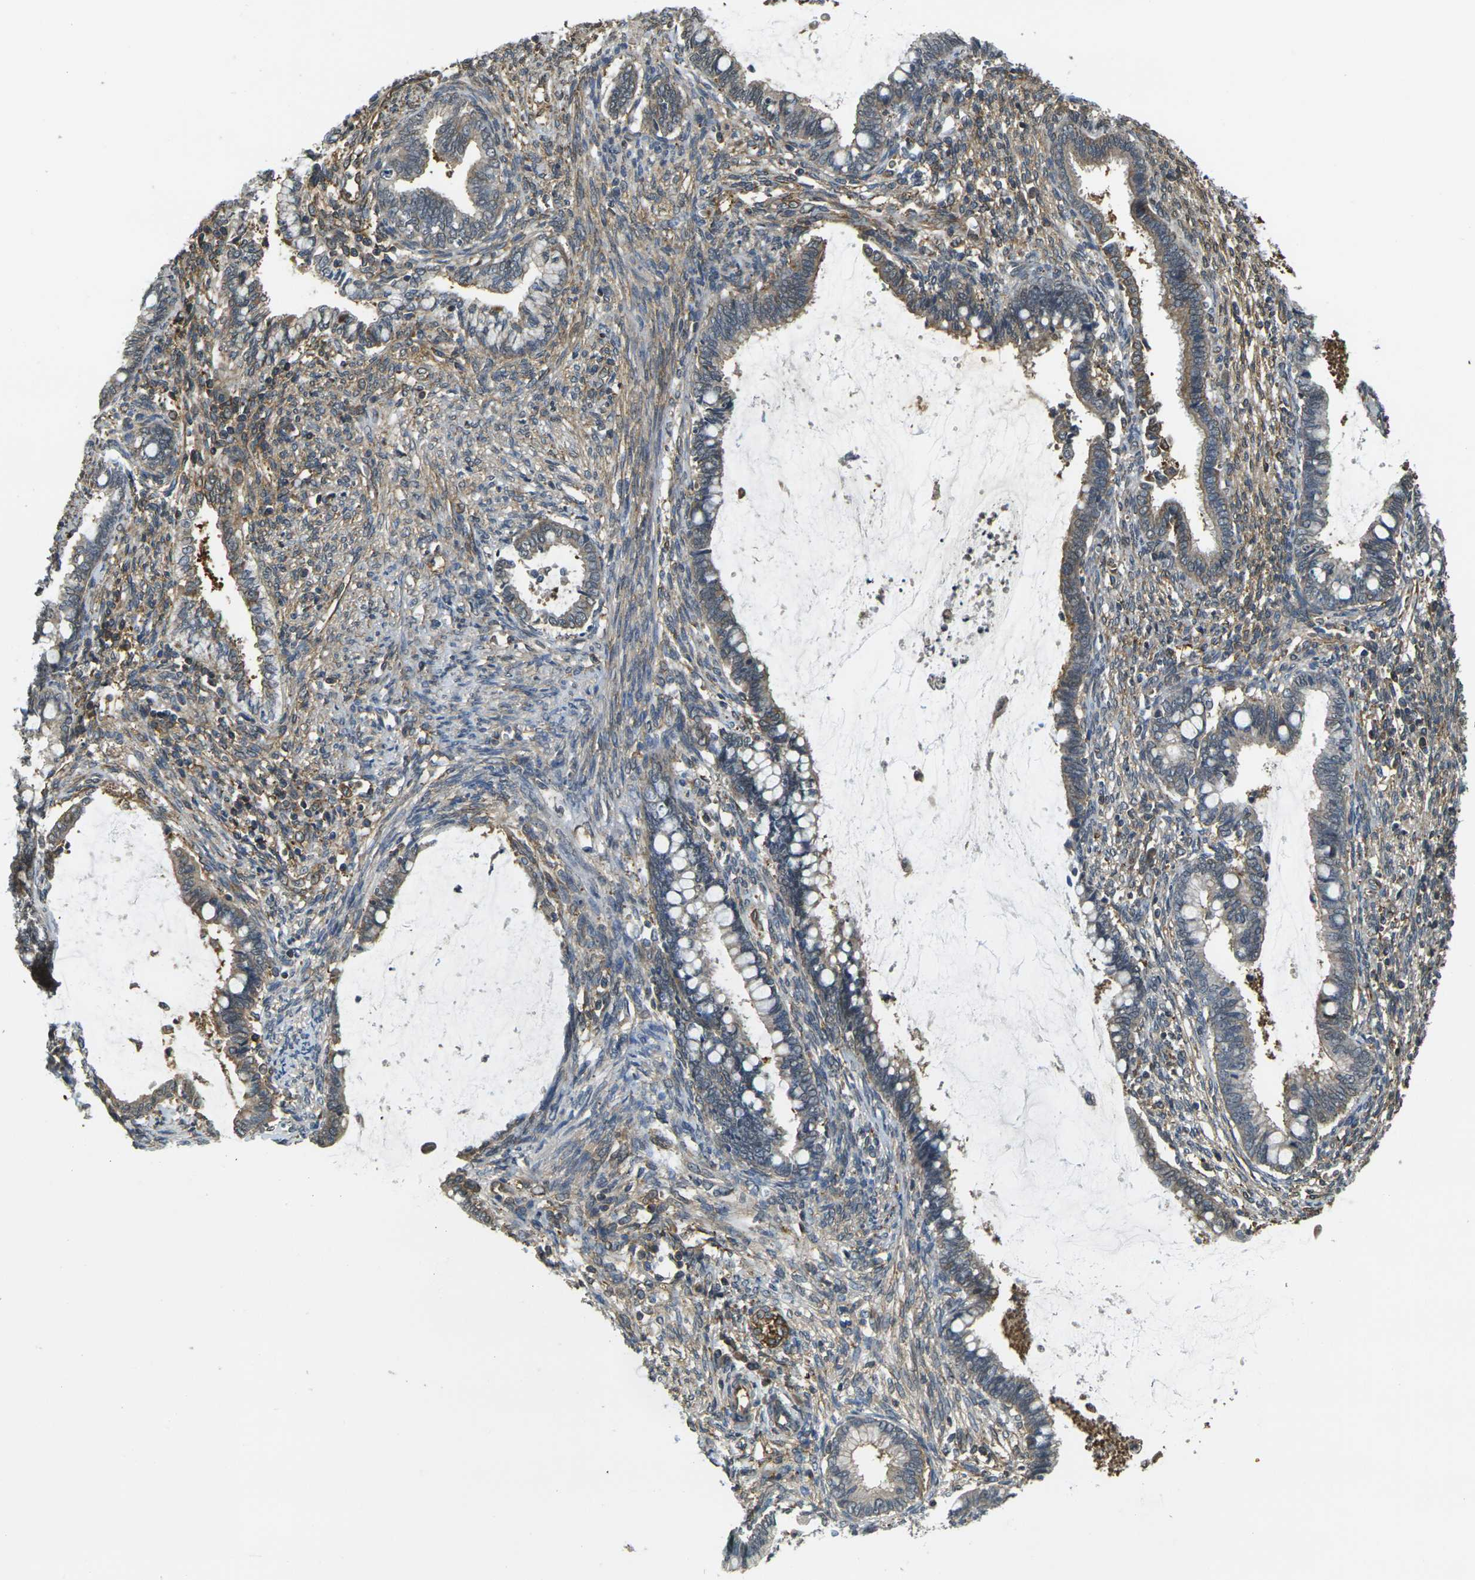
{"staining": {"intensity": "weak", "quantity": "25%-75%", "location": "cytoplasmic/membranous"}, "tissue": "cervical cancer", "cell_type": "Tumor cells", "image_type": "cancer", "snomed": [{"axis": "morphology", "description": "Adenocarcinoma, NOS"}, {"axis": "topography", "description": "Cervix"}], "caption": "This histopathology image reveals IHC staining of adenocarcinoma (cervical), with low weak cytoplasmic/membranous positivity in approximately 25%-75% of tumor cells.", "gene": "CAST", "patient": {"sex": "female", "age": 44}}